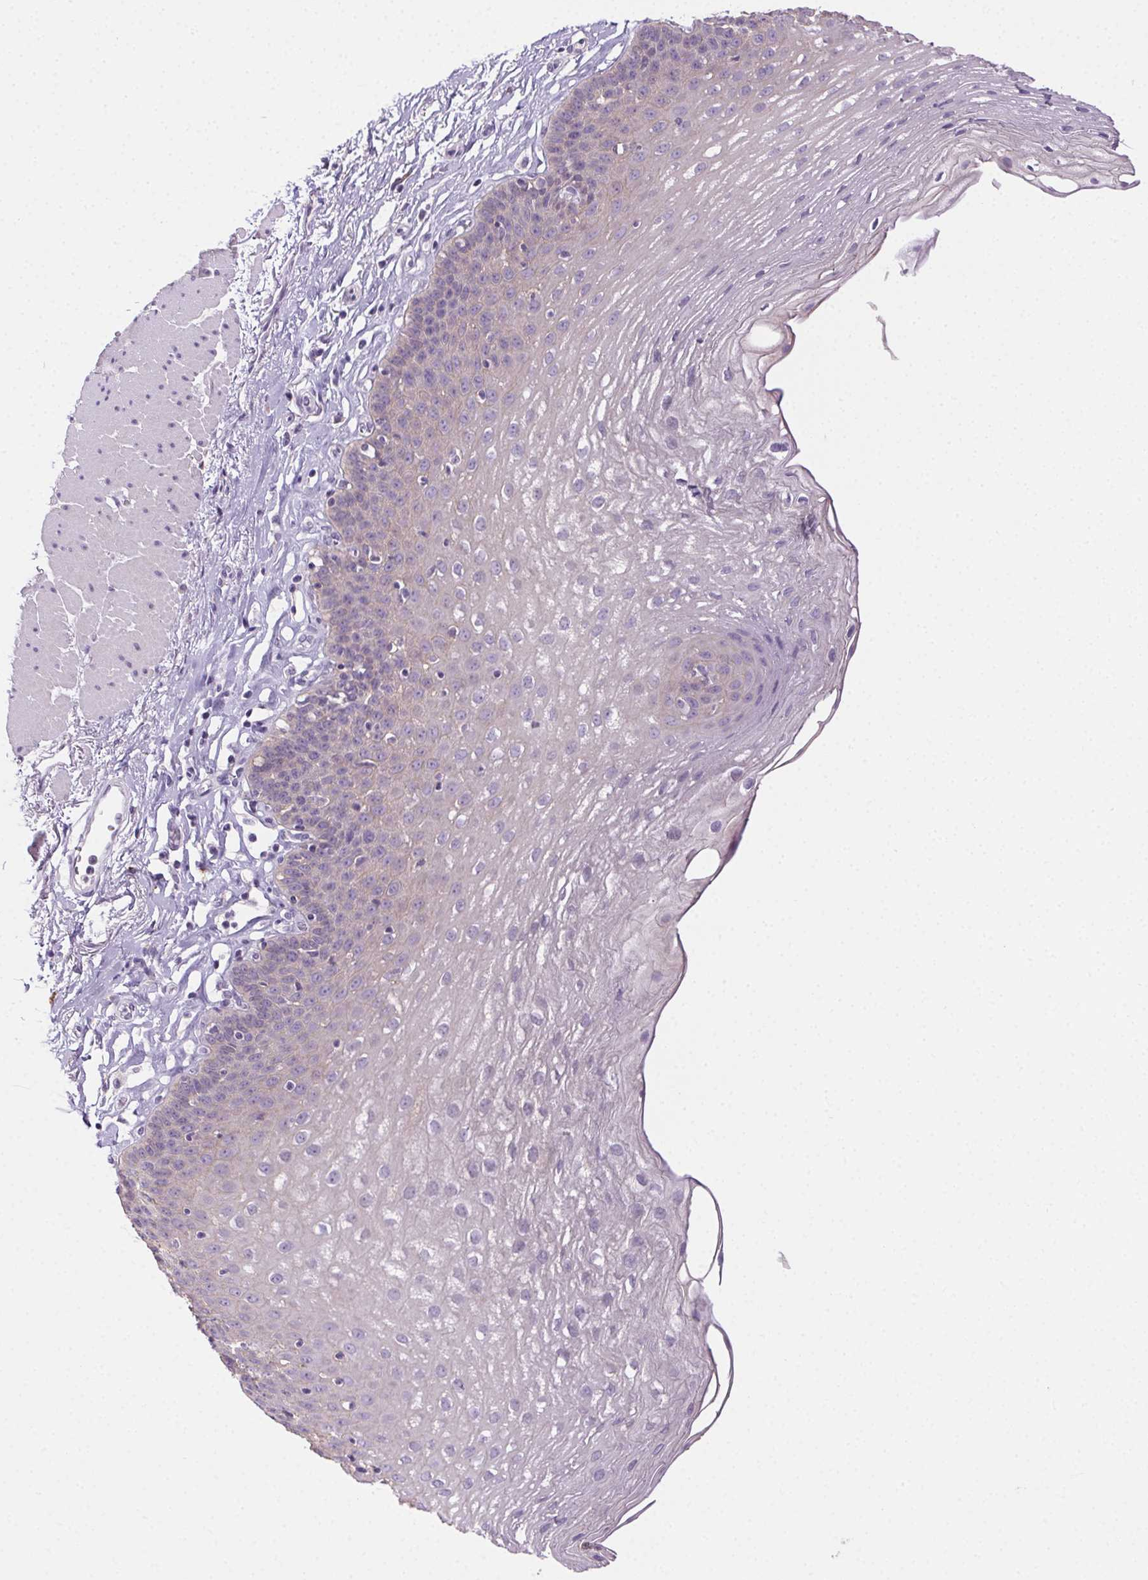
{"staining": {"intensity": "negative", "quantity": "none", "location": "none"}, "tissue": "esophagus", "cell_type": "Squamous epithelial cells", "image_type": "normal", "snomed": [{"axis": "morphology", "description": "Normal tissue, NOS"}, {"axis": "topography", "description": "Esophagus"}], "caption": "Immunohistochemistry of normal esophagus exhibits no expression in squamous epithelial cells. The staining was performed using DAB to visualize the protein expression in brown, while the nuclei were stained in blue with hematoxylin (Magnification: 20x).", "gene": "CLDN10", "patient": {"sex": "female", "age": 81}}